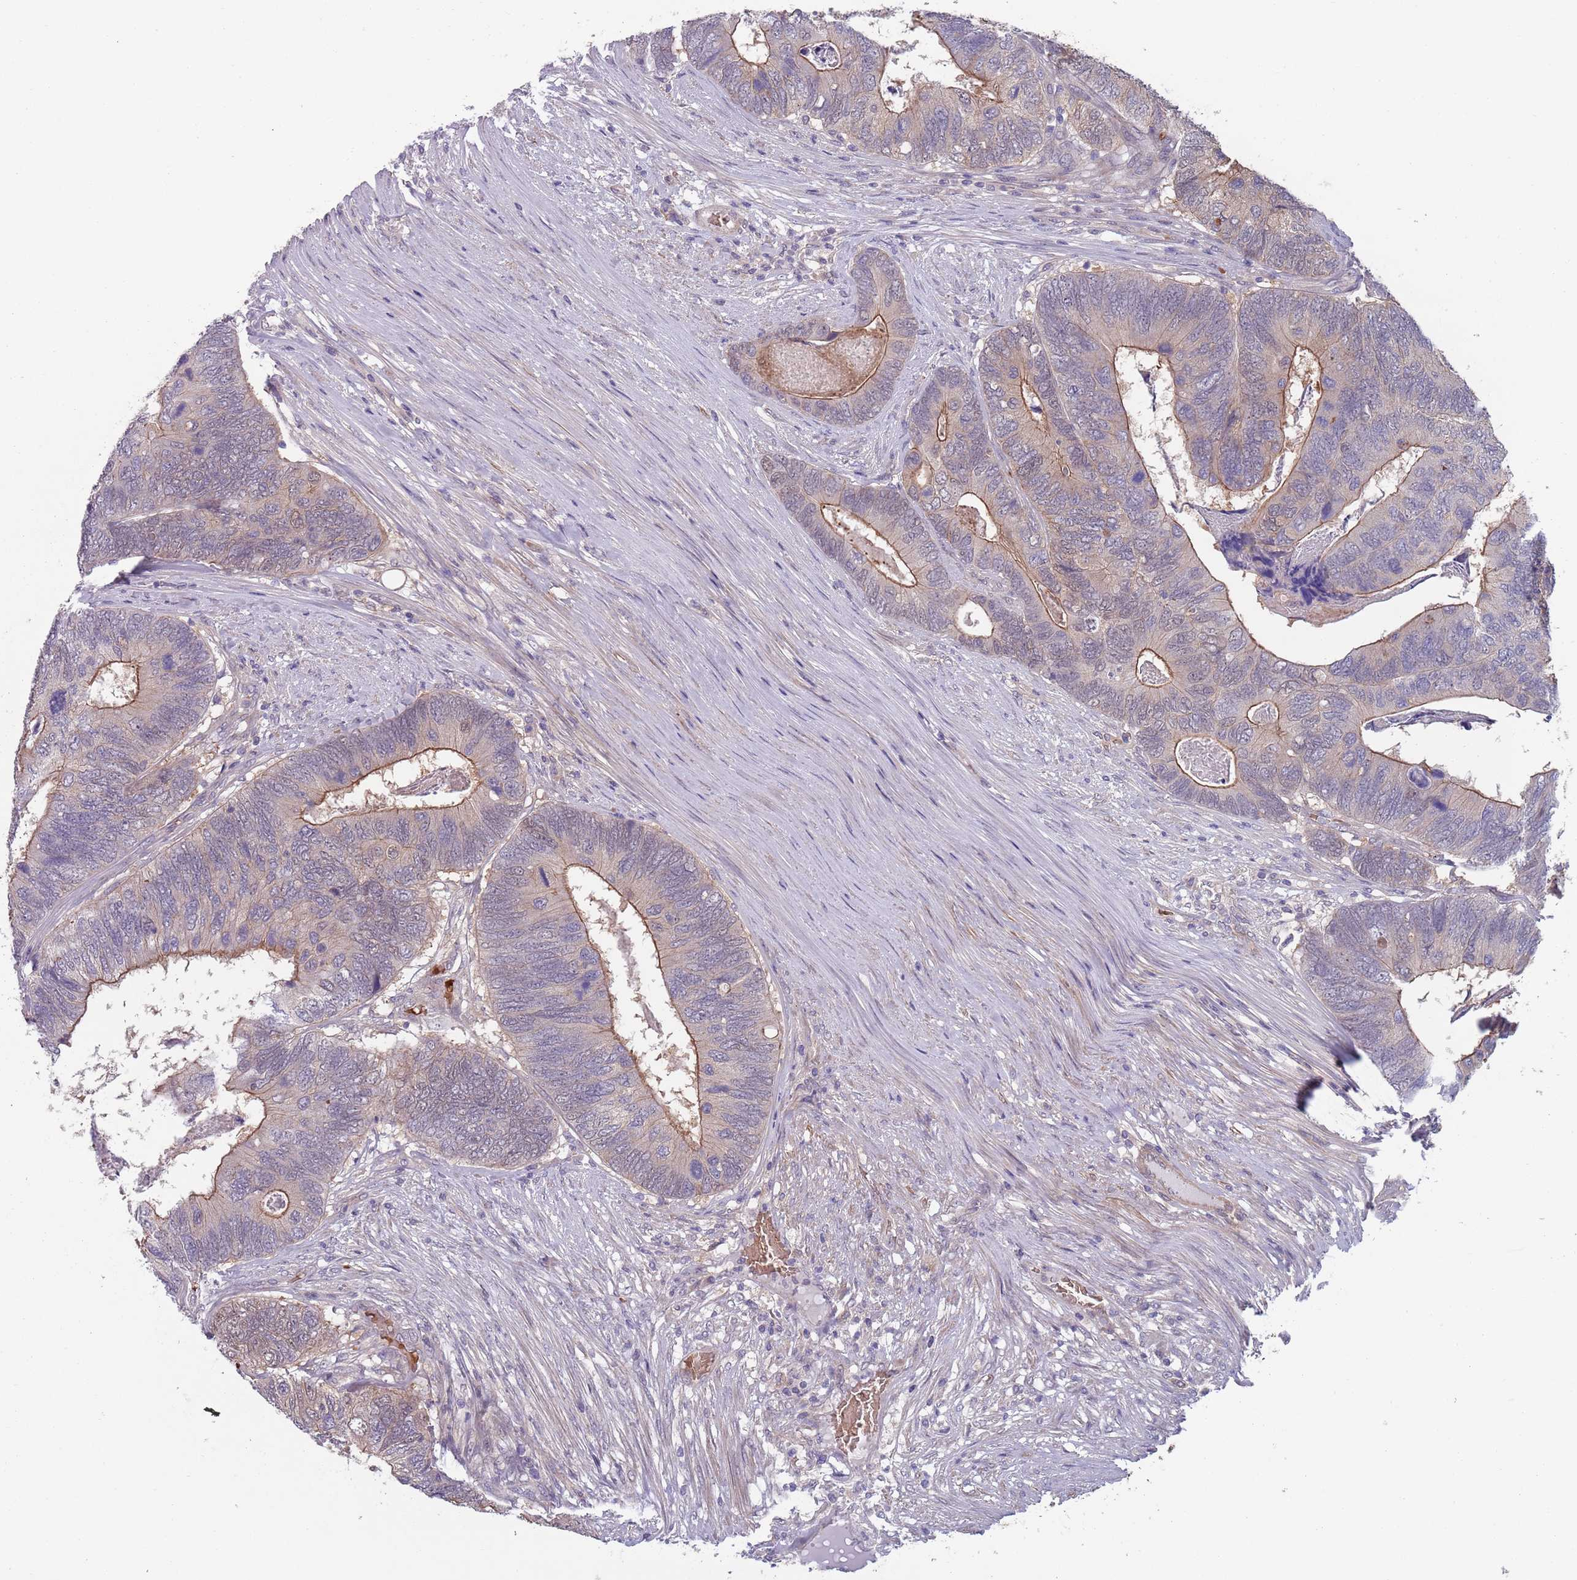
{"staining": {"intensity": "strong", "quantity": "<25%", "location": "cytoplasmic/membranous"}, "tissue": "colorectal cancer", "cell_type": "Tumor cells", "image_type": "cancer", "snomed": [{"axis": "morphology", "description": "Adenocarcinoma, NOS"}, {"axis": "topography", "description": "Colon"}], "caption": "High-magnification brightfield microscopy of colorectal cancer (adenocarcinoma) stained with DAB (brown) and counterstained with hematoxylin (blue). tumor cells exhibit strong cytoplasmic/membranous staining is seen in approximately<25% of cells.", "gene": "CLNS1A", "patient": {"sex": "female", "age": 67}}